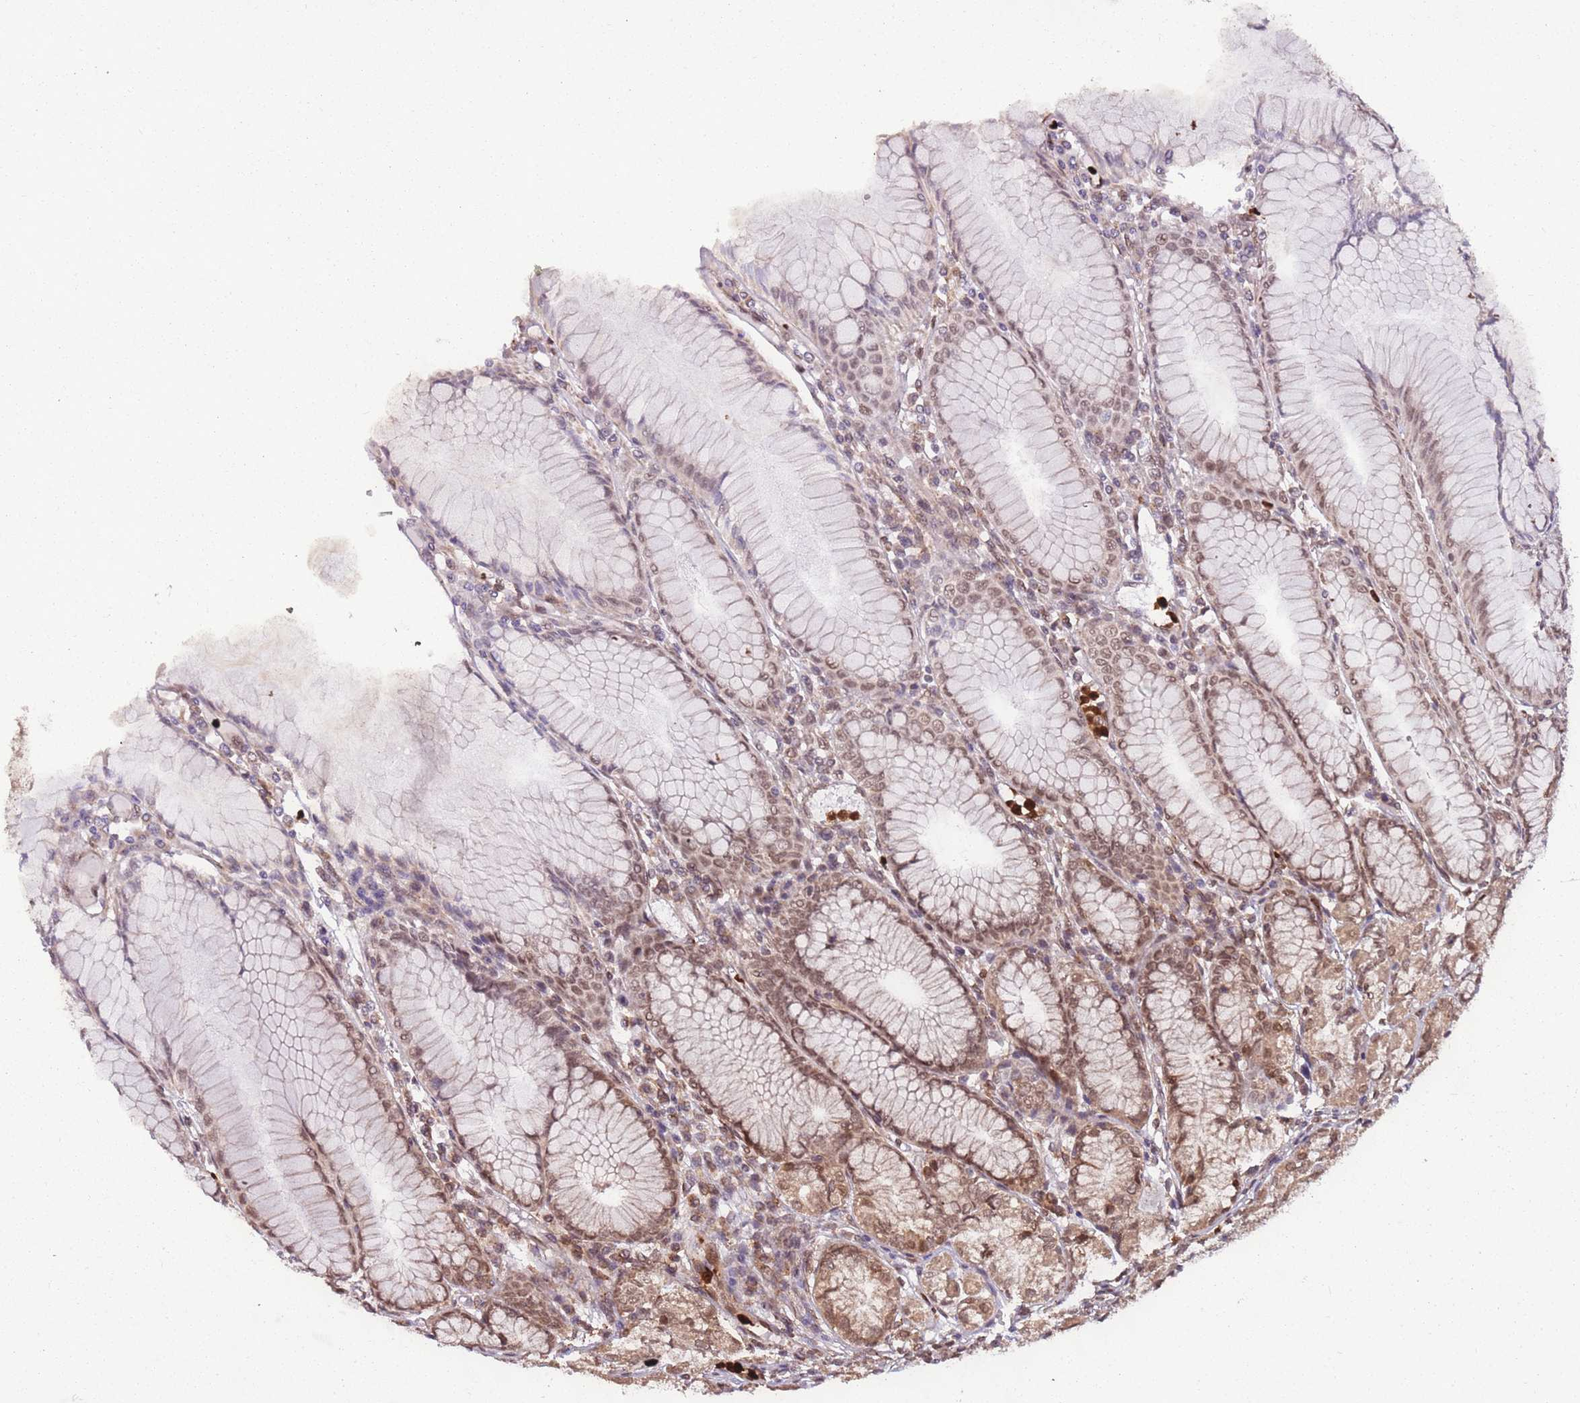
{"staining": {"intensity": "moderate", "quantity": ">75%", "location": "cytoplasmic/membranous,nuclear"}, "tissue": "stomach", "cell_type": "Glandular cells", "image_type": "normal", "snomed": [{"axis": "morphology", "description": "Normal tissue, NOS"}, {"axis": "topography", "description": "Stomach"}], "caption": "Immunohistochemistry (IHC) (DAB (3,3'-diaminobenzidine)) staining of unremarkable stomach shows moderate cytoplasmic/membranous,nuclear protein expression in about >75% of glandular cells.", "gene": "CEP170", "patient": {"sex": "female", "age": 57}}